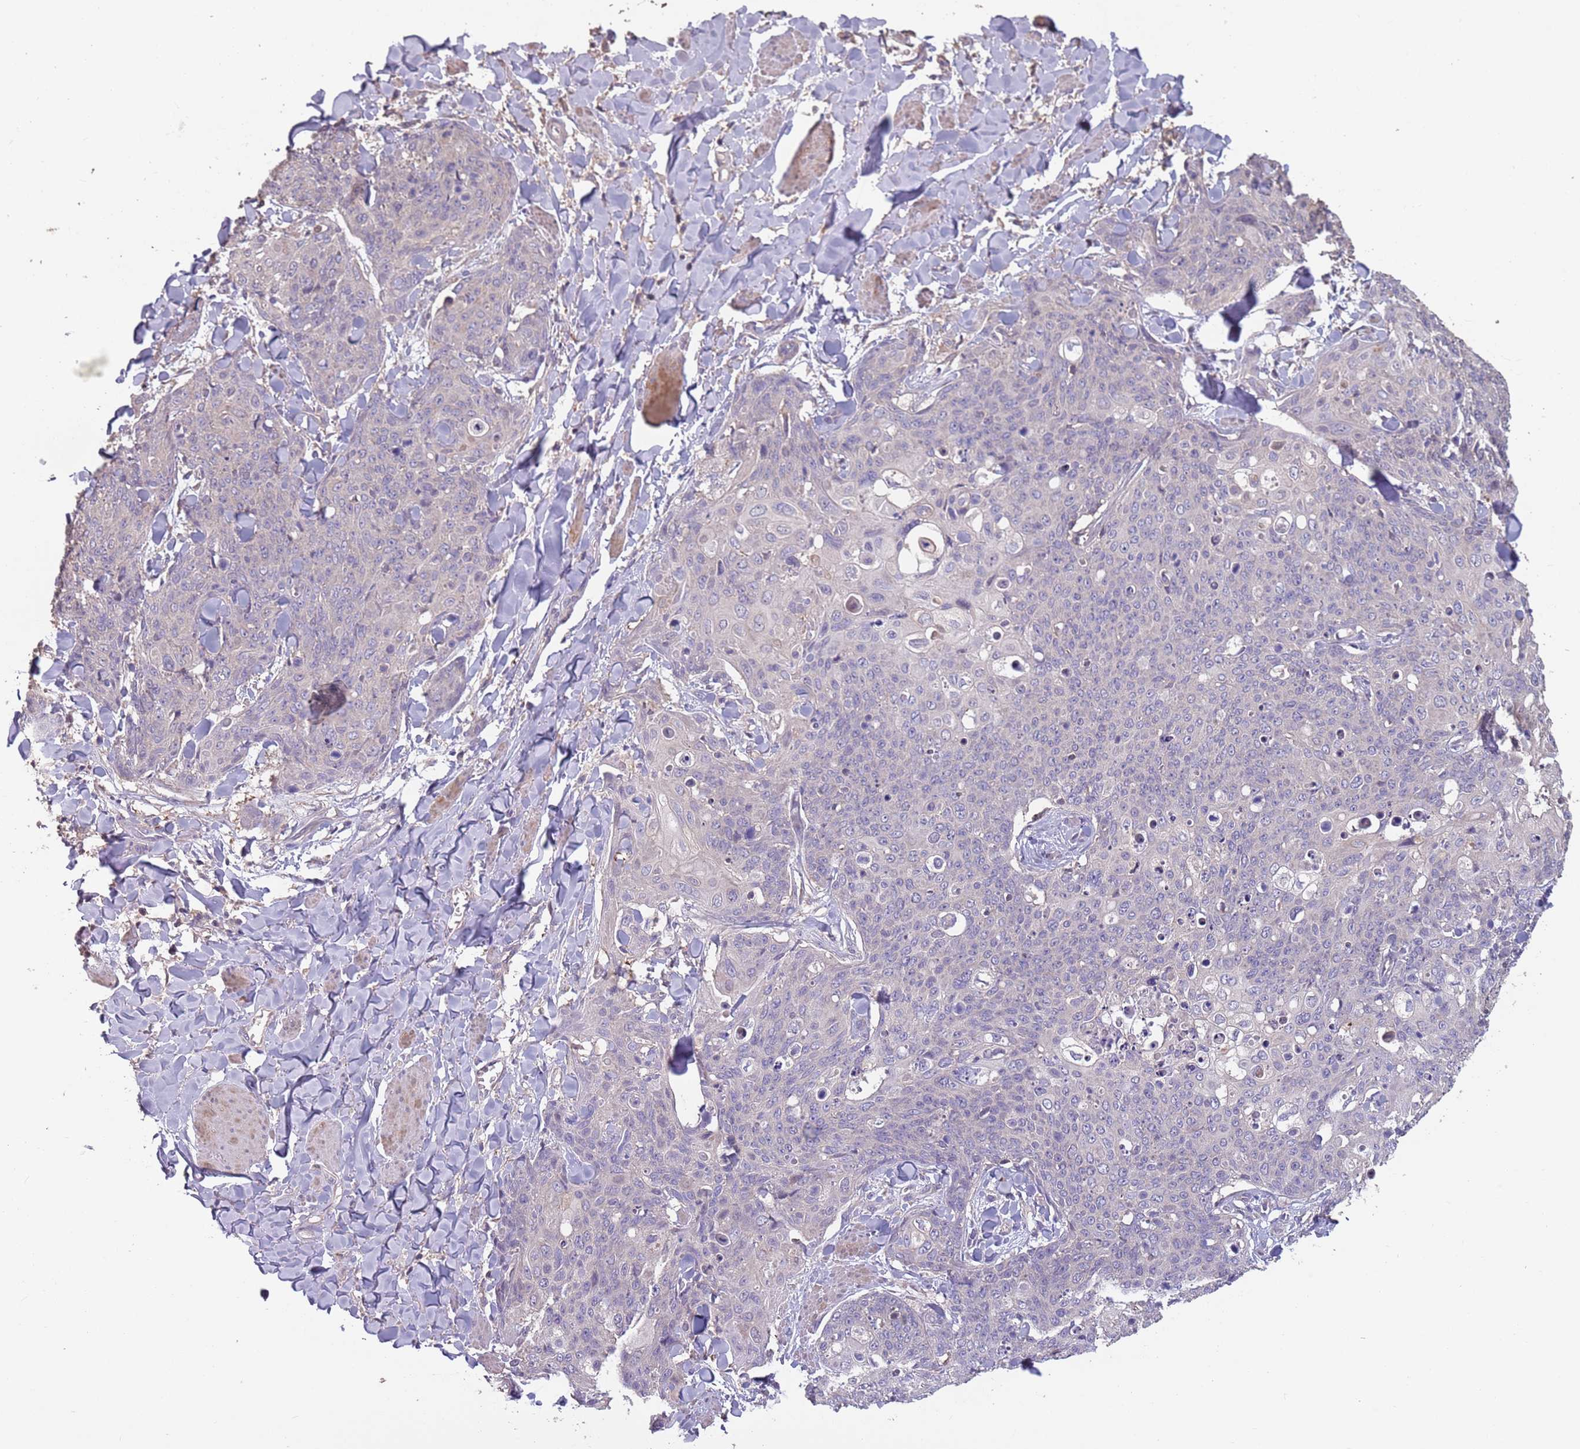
{"staining": {"intensity": "negative", "quantity": "none", "location": "none"}, "tissue": "skin cancer", "cell_type": "Tumor cells", "image_type": "cancer", "snomed": [{"axis": "morphology", "description": "Squamous cell carcinoma, NOS"}, {"axis": "topography", "description": "Skin"}, {"axis": "topography", "description": "Vulva"}], "caption": "Immunohistochemistry of skin cancer (squamous cell carcinoma) exhibits no staining in tumor cells.", "gene": "MBD3L1", "patient": {"sex": "female", "age": 85}}